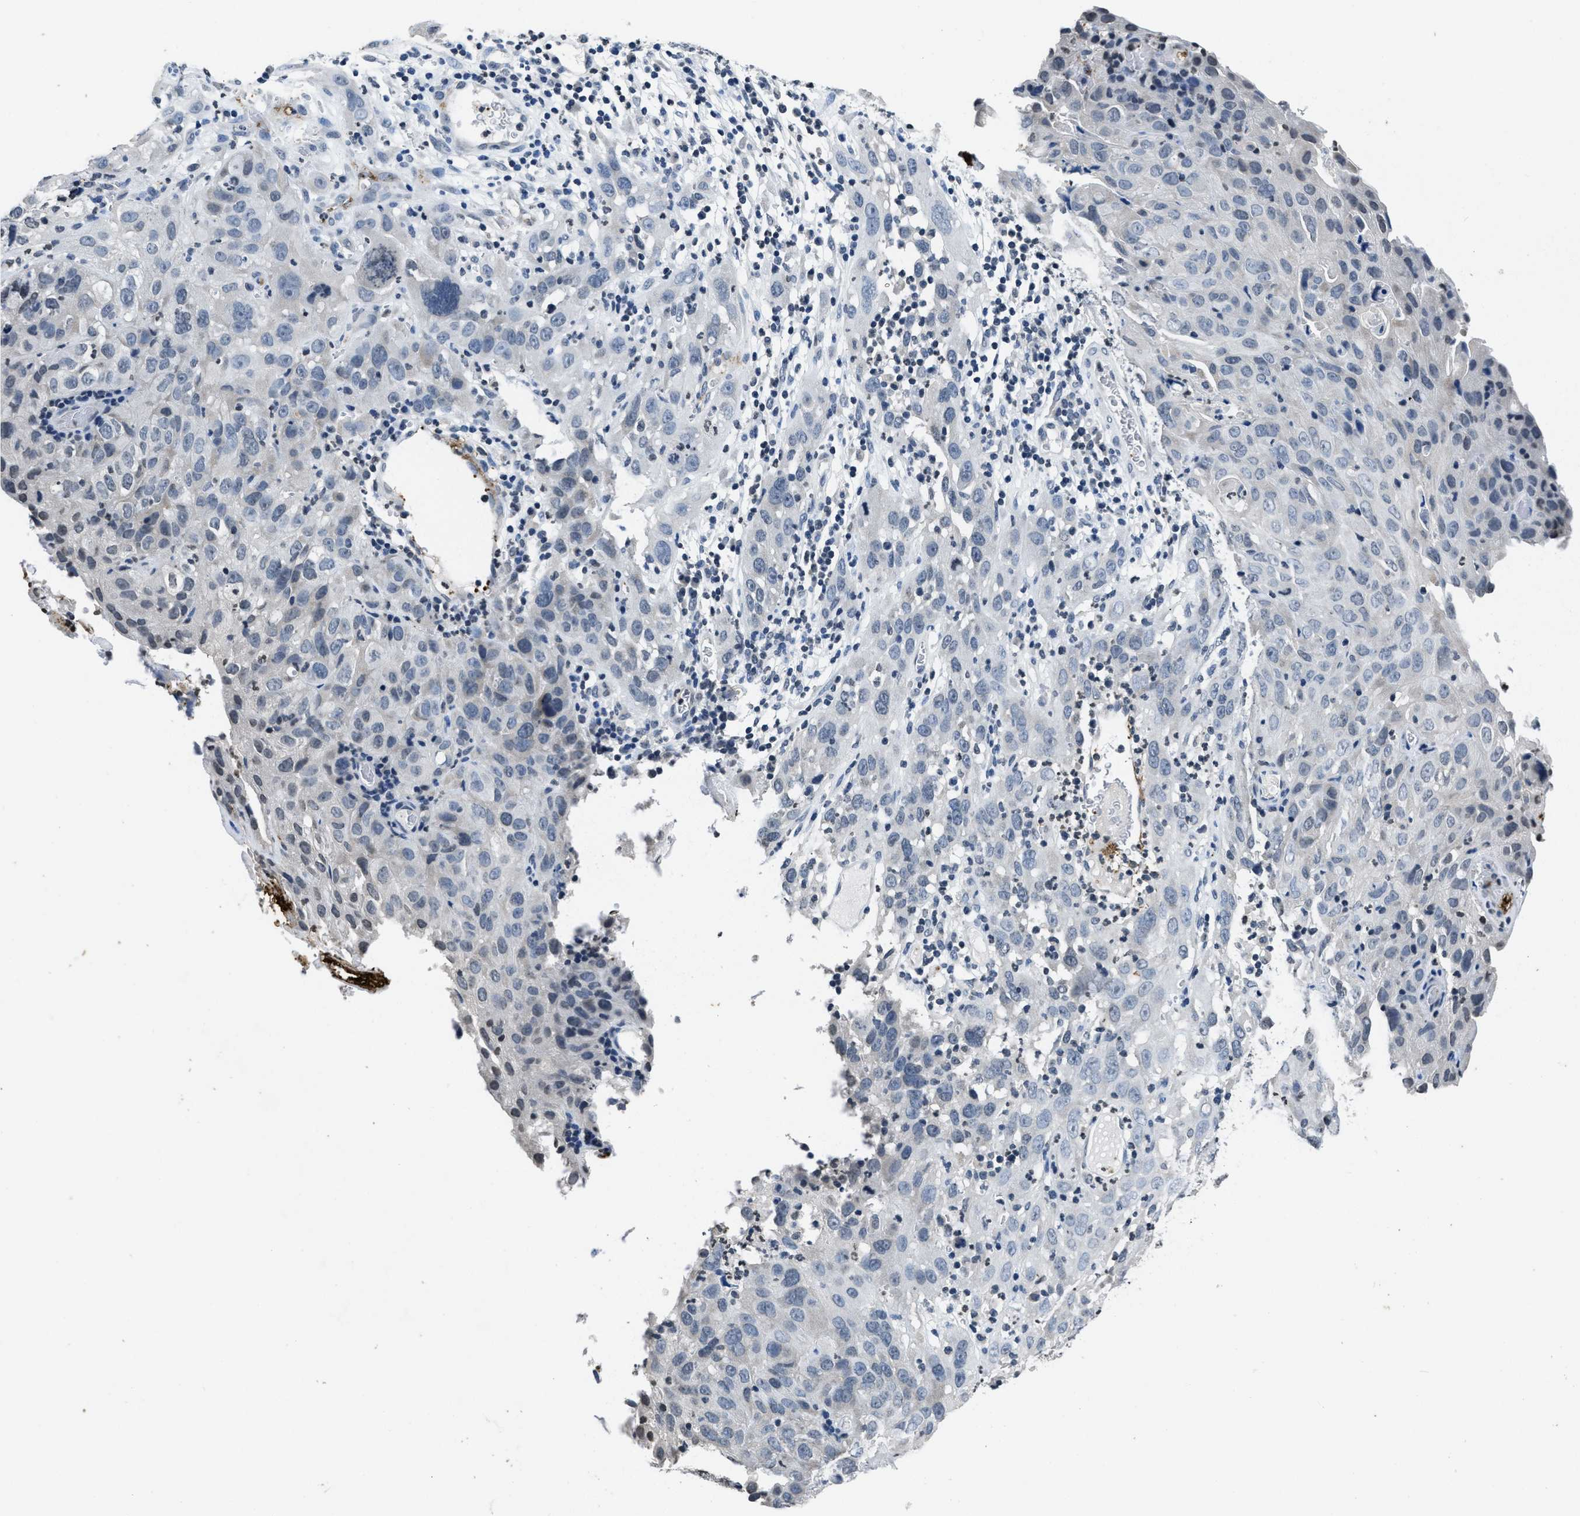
{"staining": {"intensity": "negative", "quantity": "none", "location": "none"}, "tissue": "cervical cancer", "cell_type": "Tumor cells", "image_type": "cancer", "snomed": [{"axis": "morphology", "description": "Squamous cell carcinoma, NOS"}, {"axis": "topography", "description": "Cervix"}], "caption": "Cervical cancer was stained to show a protein in brown. There is no significant staining in tumor cells. The staining was performed using DAB to visualize the protein expression in brown, while the nuclei were stained in blue with hematoxylin (Magnification: 20x).", "gene": "ITGA2B", "patient": {"sex": "female", "age": 32}}